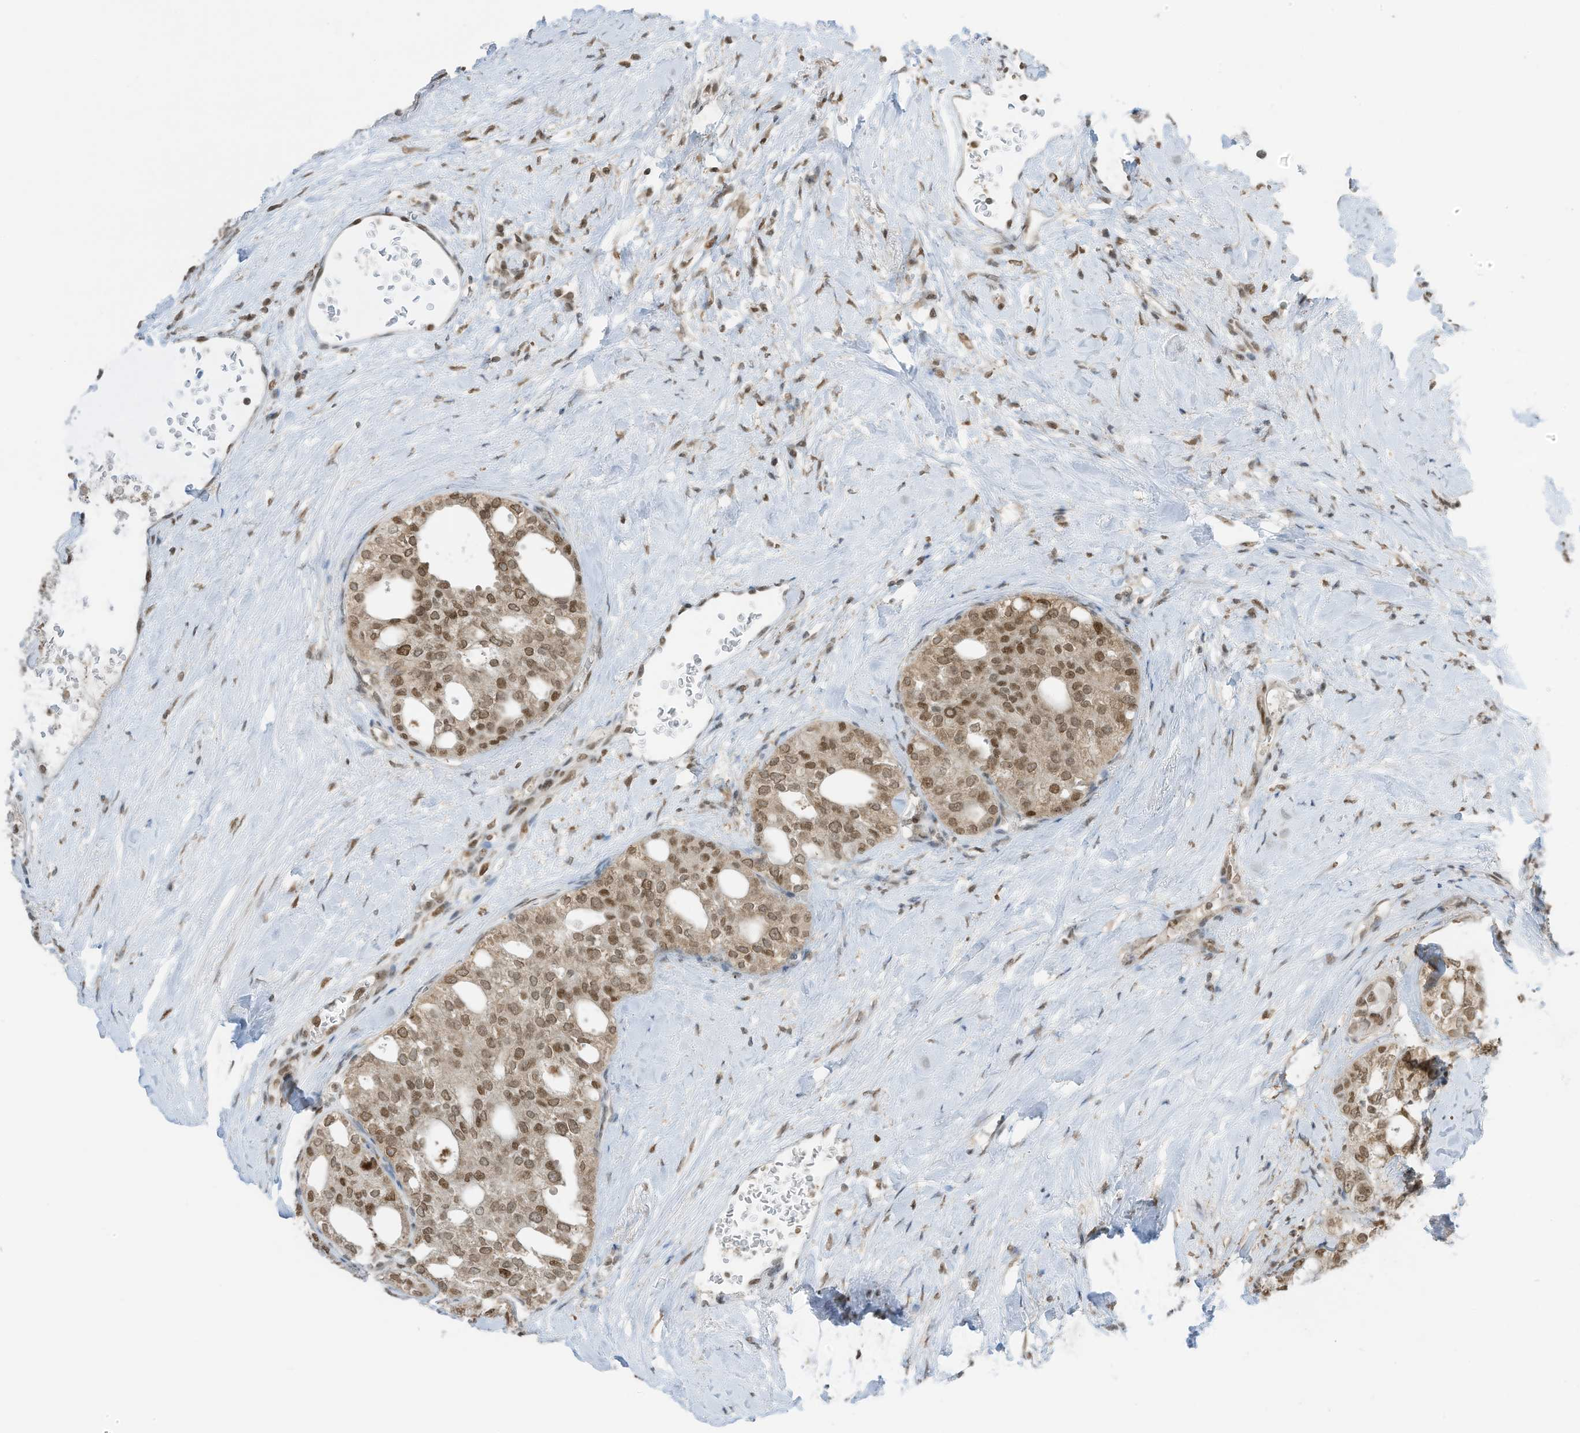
{"staining": {"intensity": "moderate", "quantity": ">75%", "location": "nuclear"}, "tissue": "thyroid cancer", "cell_type": "Tumor cells", "image_type": "cancer", "snomed": [{"axis": "morphology", "description": "Follicular adenoma carcinoma, NOS"}, {"axis": "topography", "description": "Thyroid gland"}], "caption": "Thyroid follicular adenoma carcinoma was stained to show a protein in brown. There is medium levels of moderate nuclear positivity in about >75% of tumor cells.", "gene": "KPNB1", "patient": {"sex": "male", "age": 75}}